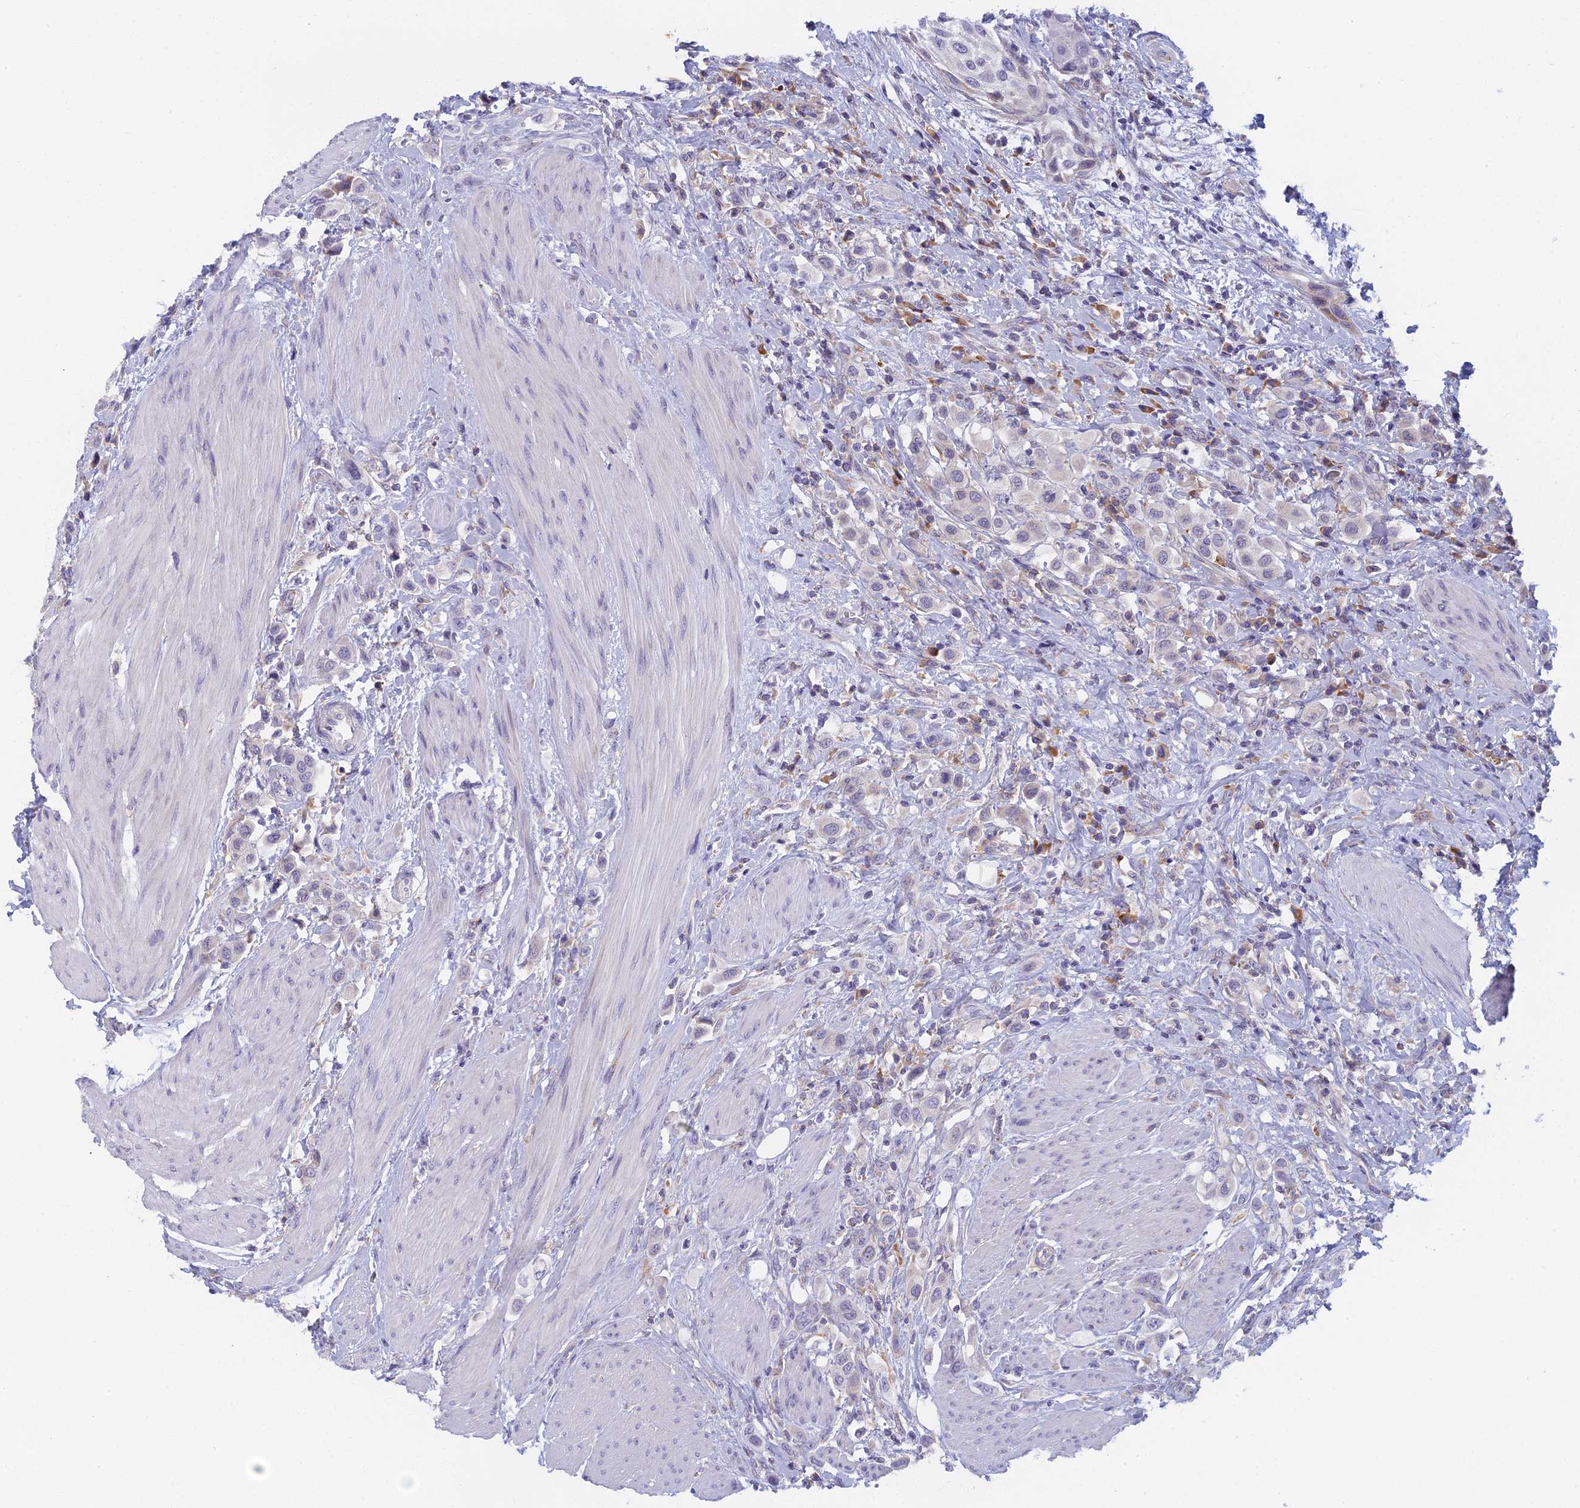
{"staining": {"intensity": "negative", "quantity": "none", "location": "none"}, "tissue": "urothelial cancer", "cell_type": "Tumor cells", "image_type": "cancer", "snomed": [{"axis": "morphology", "description": "Urothelial carcinoma, High grade"}, {"axis": "topography", "description": "Urinary bladder"}], "caption": "Tumor cells are negative for protein expression in human urothelial cancer. Brightfield microscopy of immunohistochemistry stained with DAB (3,3'-diaminobenzidine) (brown) and hematoxylin (blue), captured at high magnification.", "gene": "DDX51", "patient": {"sex": "male", "age": 50}}